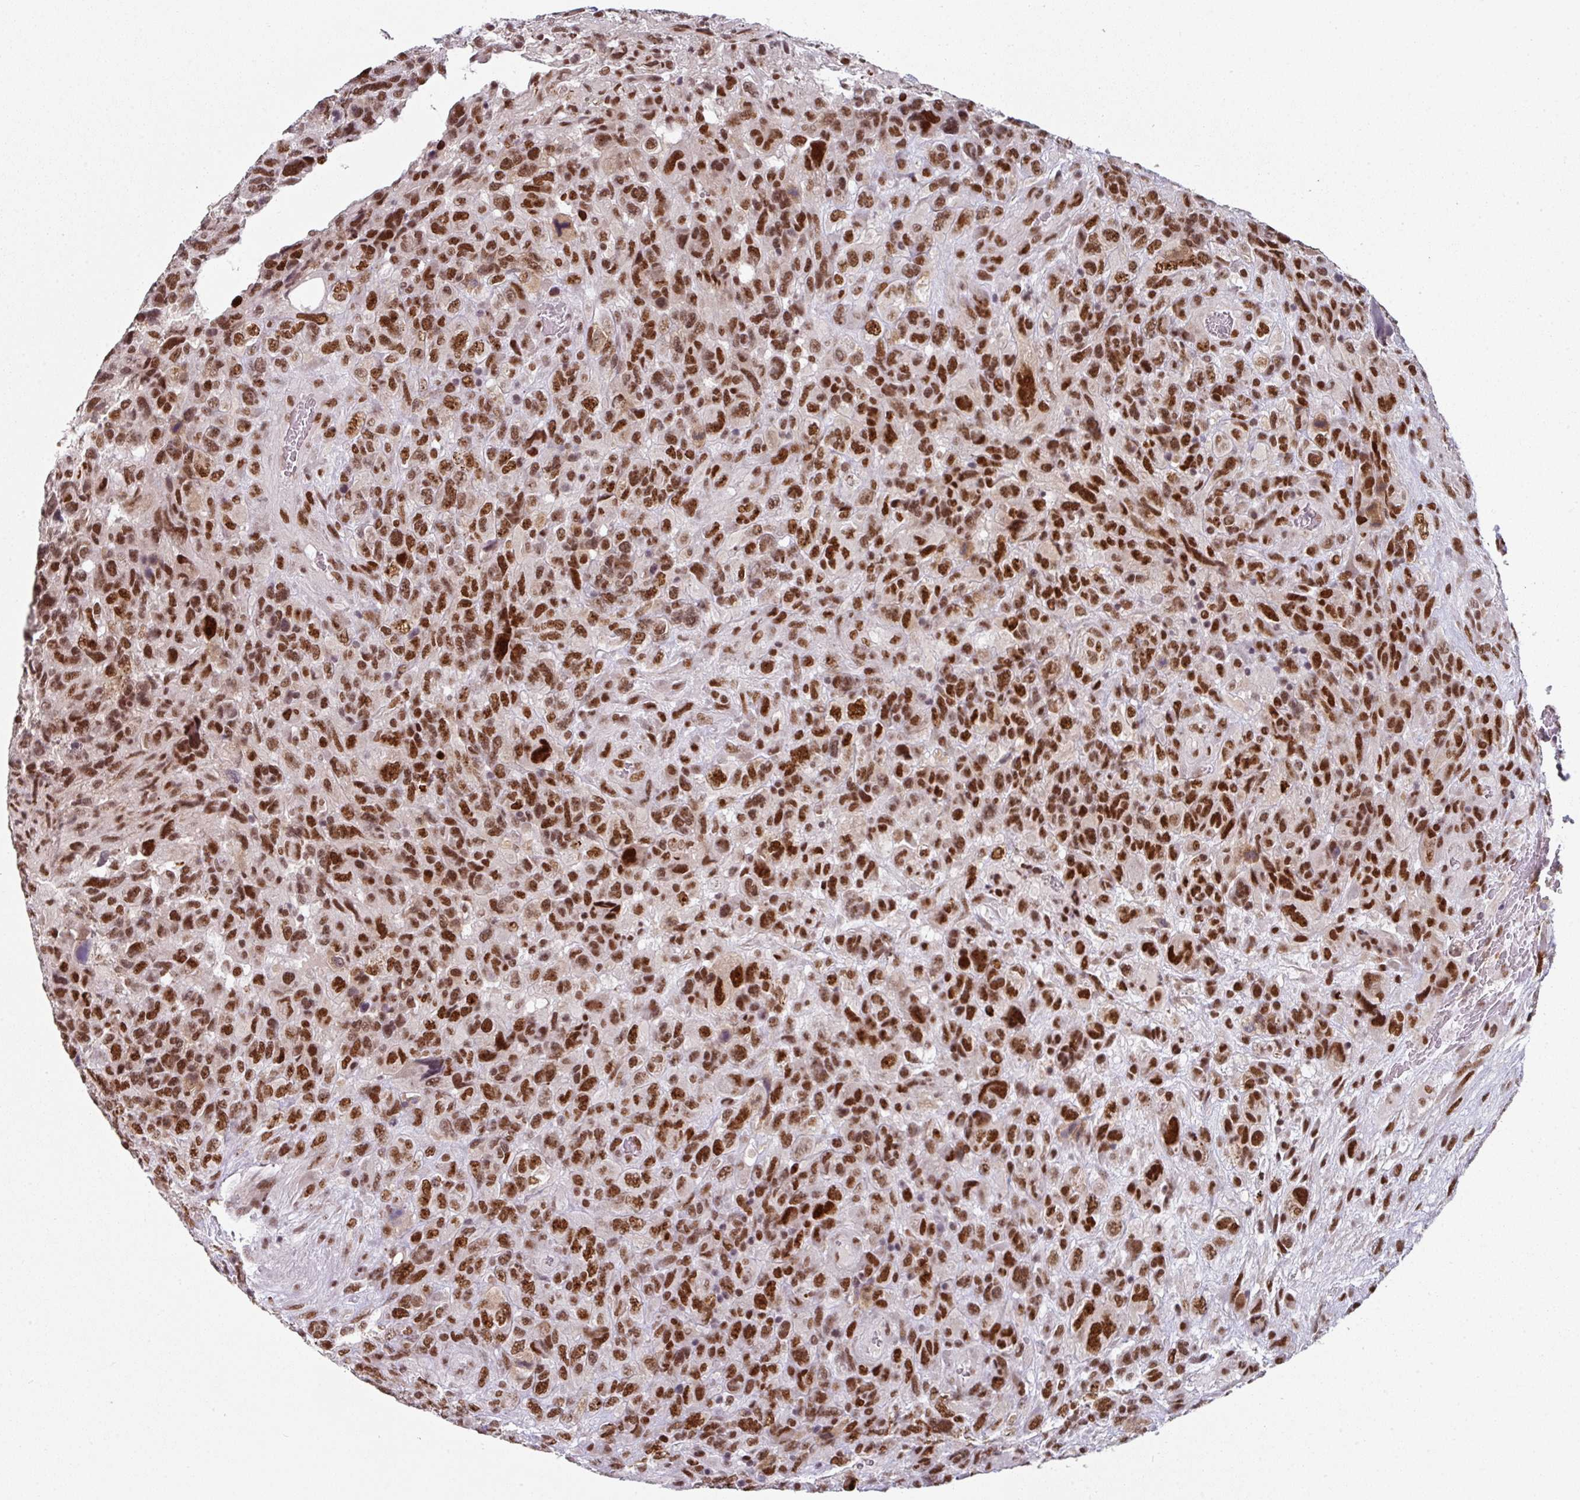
{"staining": {"intensity": "strong", "quantity": ">75%", "location": "nuclear"}, "tissue": "glioma", "cell_type": "Tumor cells", "image_type": "cancer", "snomed": [{"axis": "morphology", "description": "Glioma, malignant, High grade"}, {"axis": "topography", "description": "Brain"}], "caption": "Human malignant high-grade glioma stained with a protein marker demonstrates strong staining in tumor cells.", "gene": "RAD50", "patient": {"sex": "male", "age": 61}}